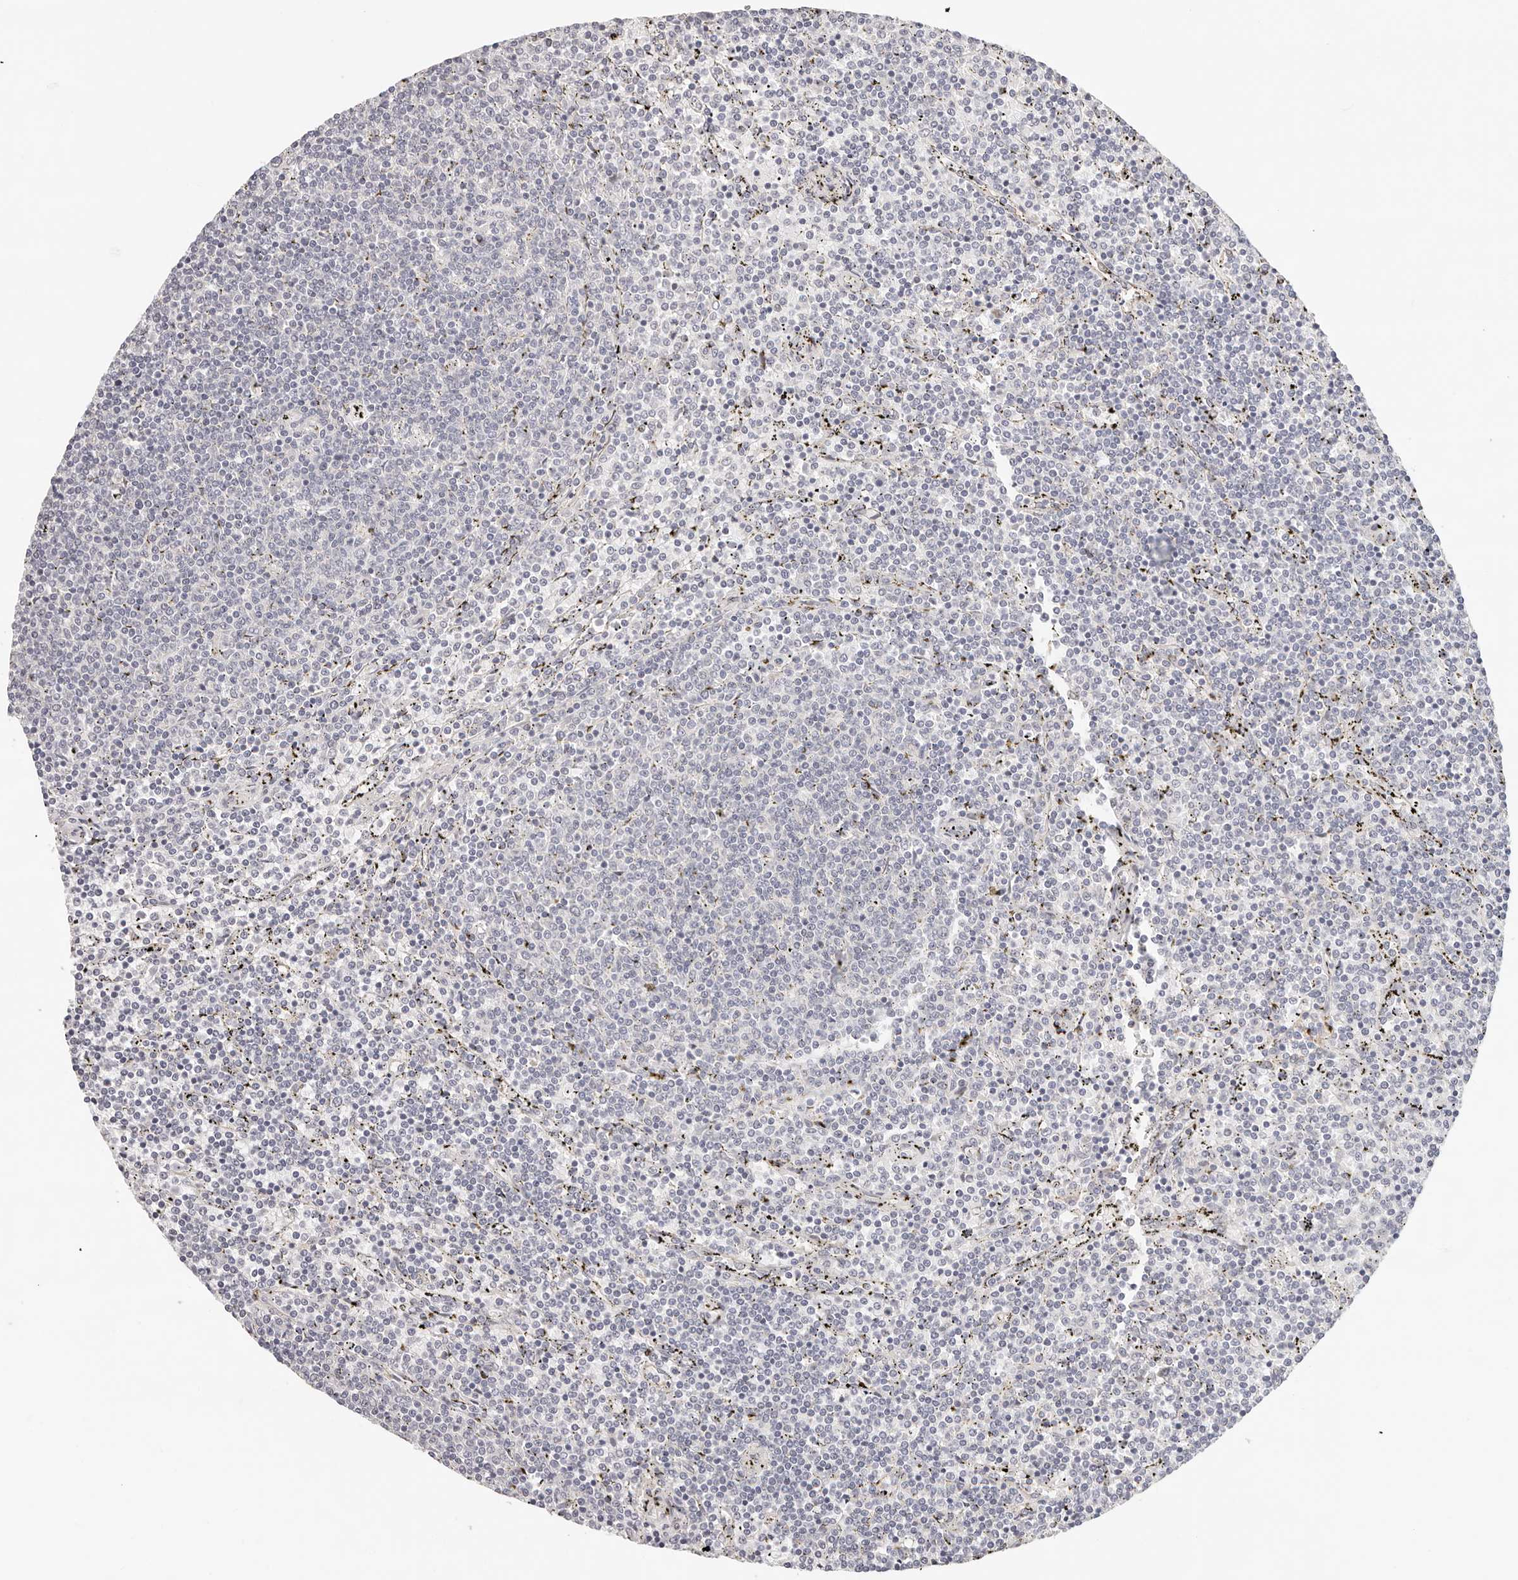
{"staining": {"intensity": "negative", "quantity": "none", "location": "none"}, "tissue": "lymphoma", "cell_type": "Tumor cells", "image_type": "cancer", "snomed": [{"axis": "morphology", "description": "Malignant lymphoma, non-Hodgkin's type, Low grade"}, {"axis": "topography", "description": "Spleen"}], "caption": "Image shows no protein positivity in tumor cells of malignant lymphoma, non-Hodgkin's type (low-grade) tissue.", "gene": "AFDN", "patient": {"sex": "female", "age": 50}}